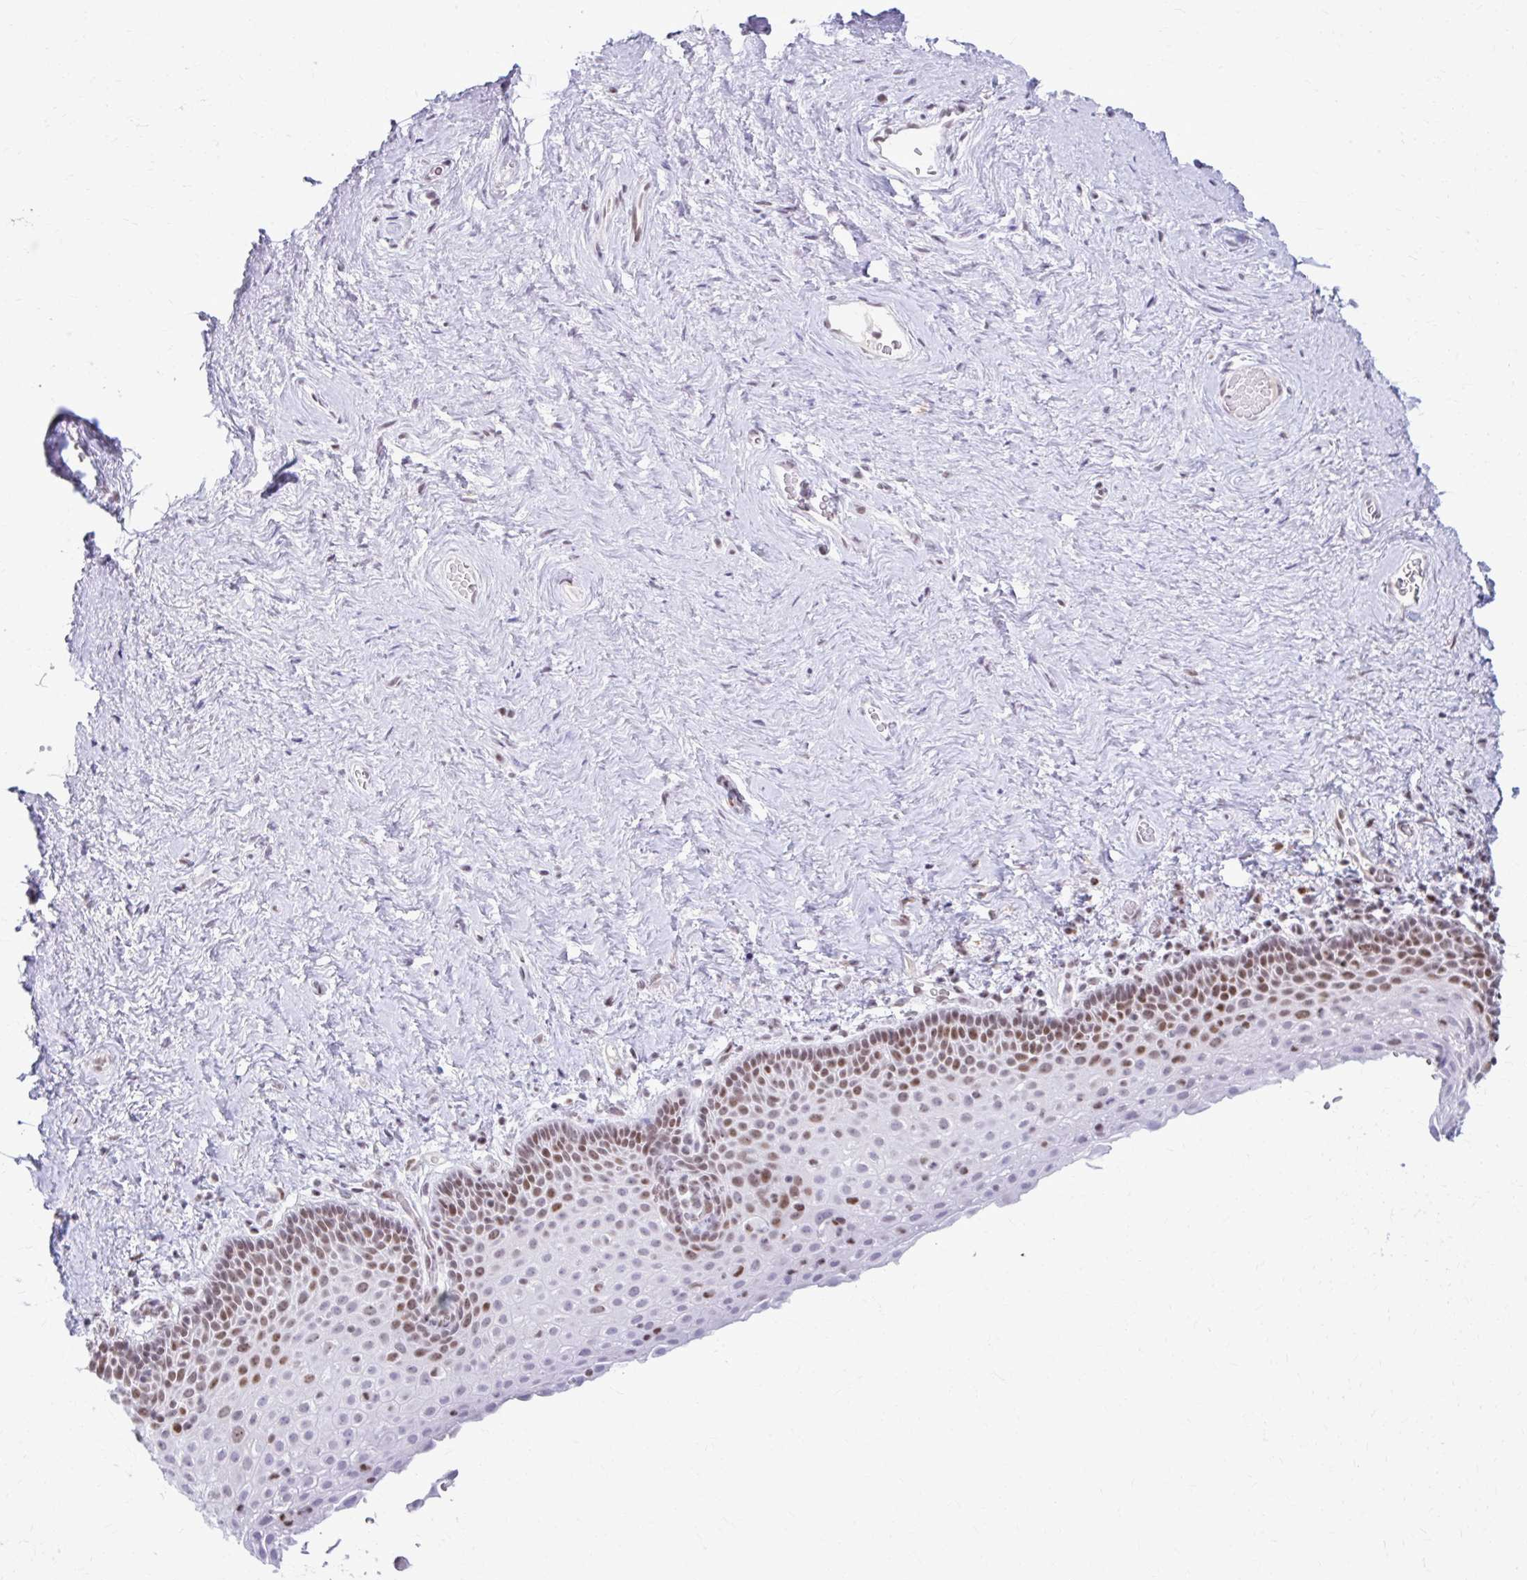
{"staining": {"intensity": "moderate", "quantity": "25%-75%", "location": "nuclear"}, "tissue": "vagina", "cell_type": "Squamous epithelial cells", "image_type": "normal", "snomed": [{"axis": "morphology", "description": "Normal tissue, NOS"}, {"axis": "topography", "description": "Vagina"}], "caption": "Vagina stained with immunohistochemistry (IHC) demonstrates moderate nuclear positivity in approximately 25%-75% of squamous epithelial cells.", "gene": "PABIR1", "patient": {"sex": "female", "age": 61}}